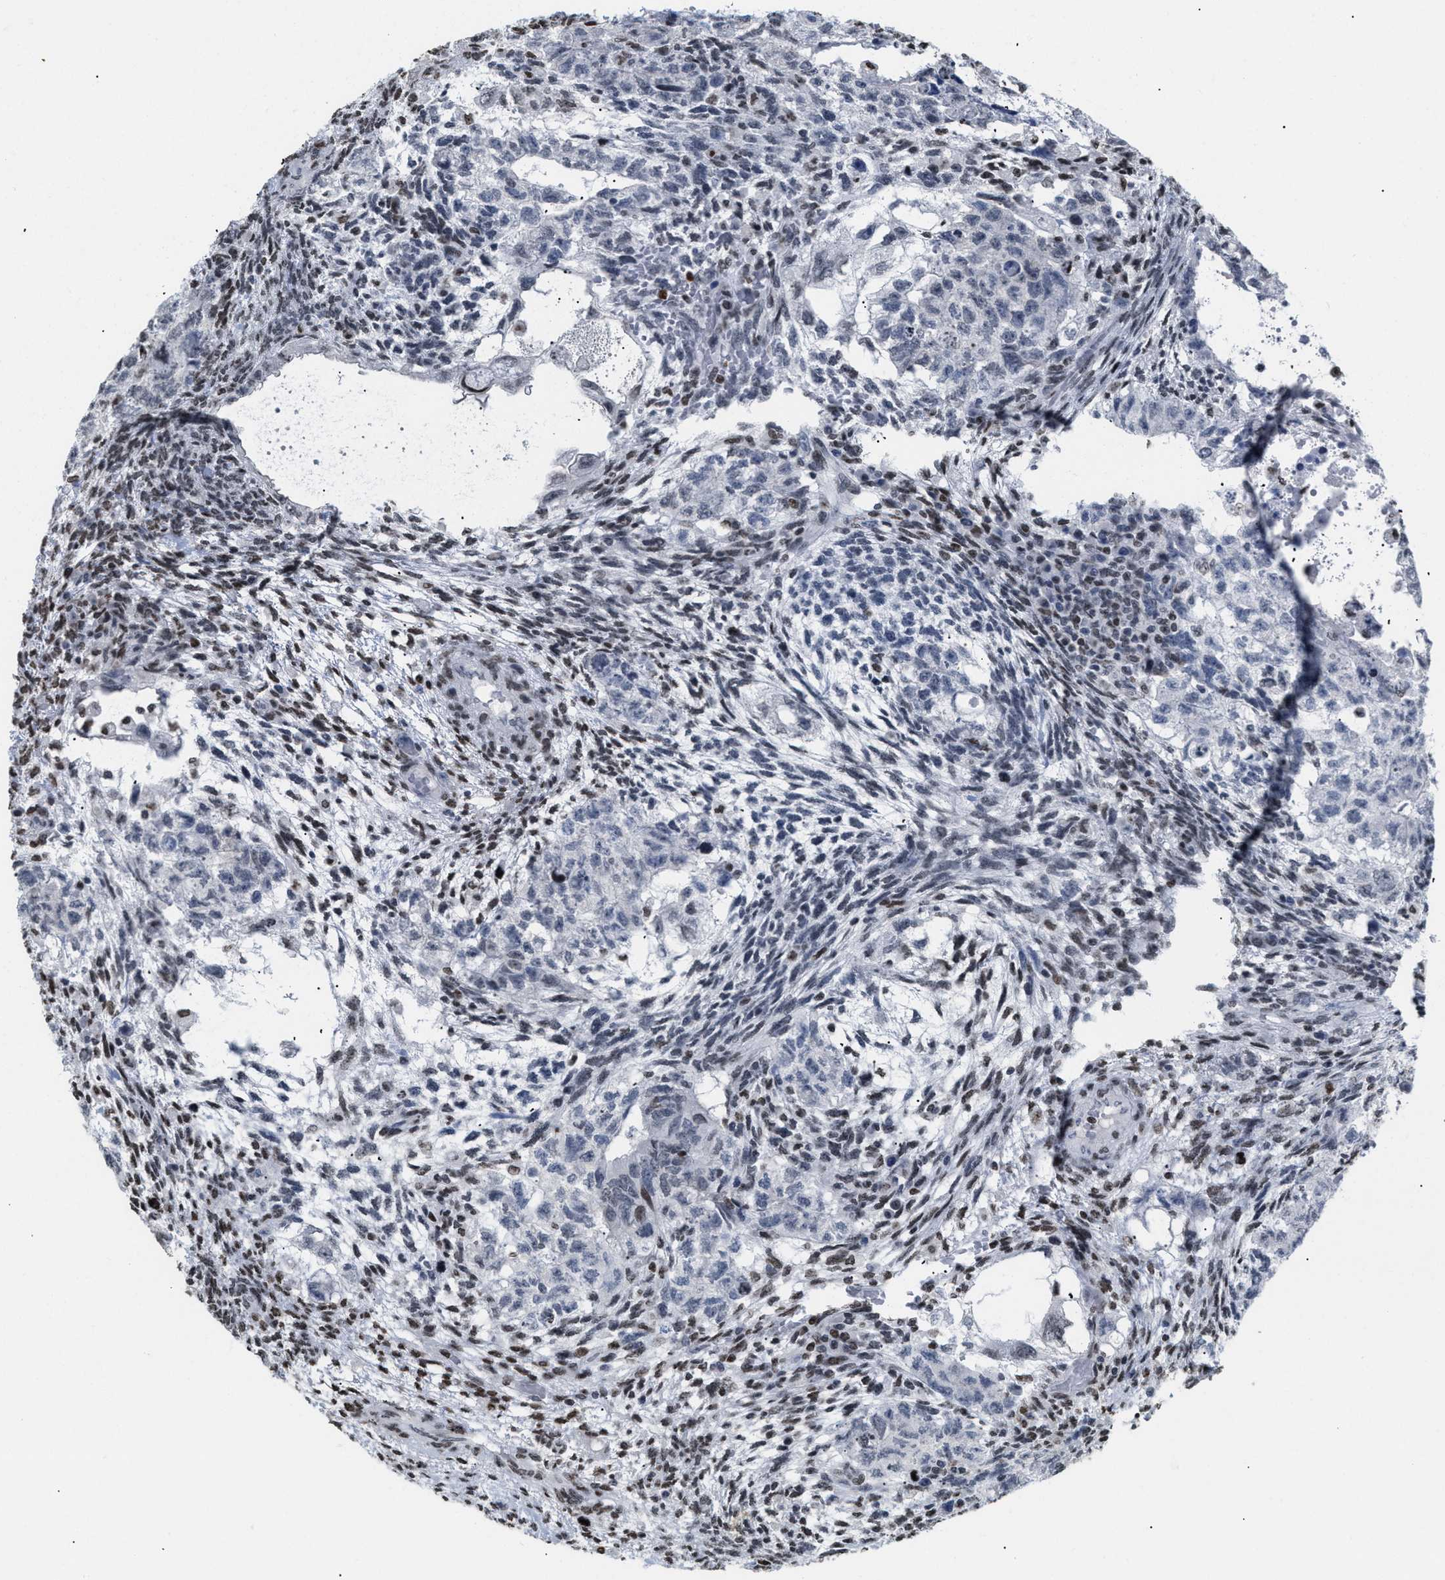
{"staining": {"intensity": "negative", "quantity": "none", "location": "none"}, "tissue": "testis cancer", "cell_type": "Tumor cells", "image_type": "cancer", "snomed": [{"axis": "morphology", "description": "Normal tissue, NOS"}, {"axis": "morphology", "description": "Carcinoma, Embryonal, NOS"}, {"axis": "topography", "description": "Testis"}], "caption": "Tumor cells show no significant positivity in testis embryonal carcinoma.", "gene": "HMGN2", "patient": {"sex": "male", "age": 36}}